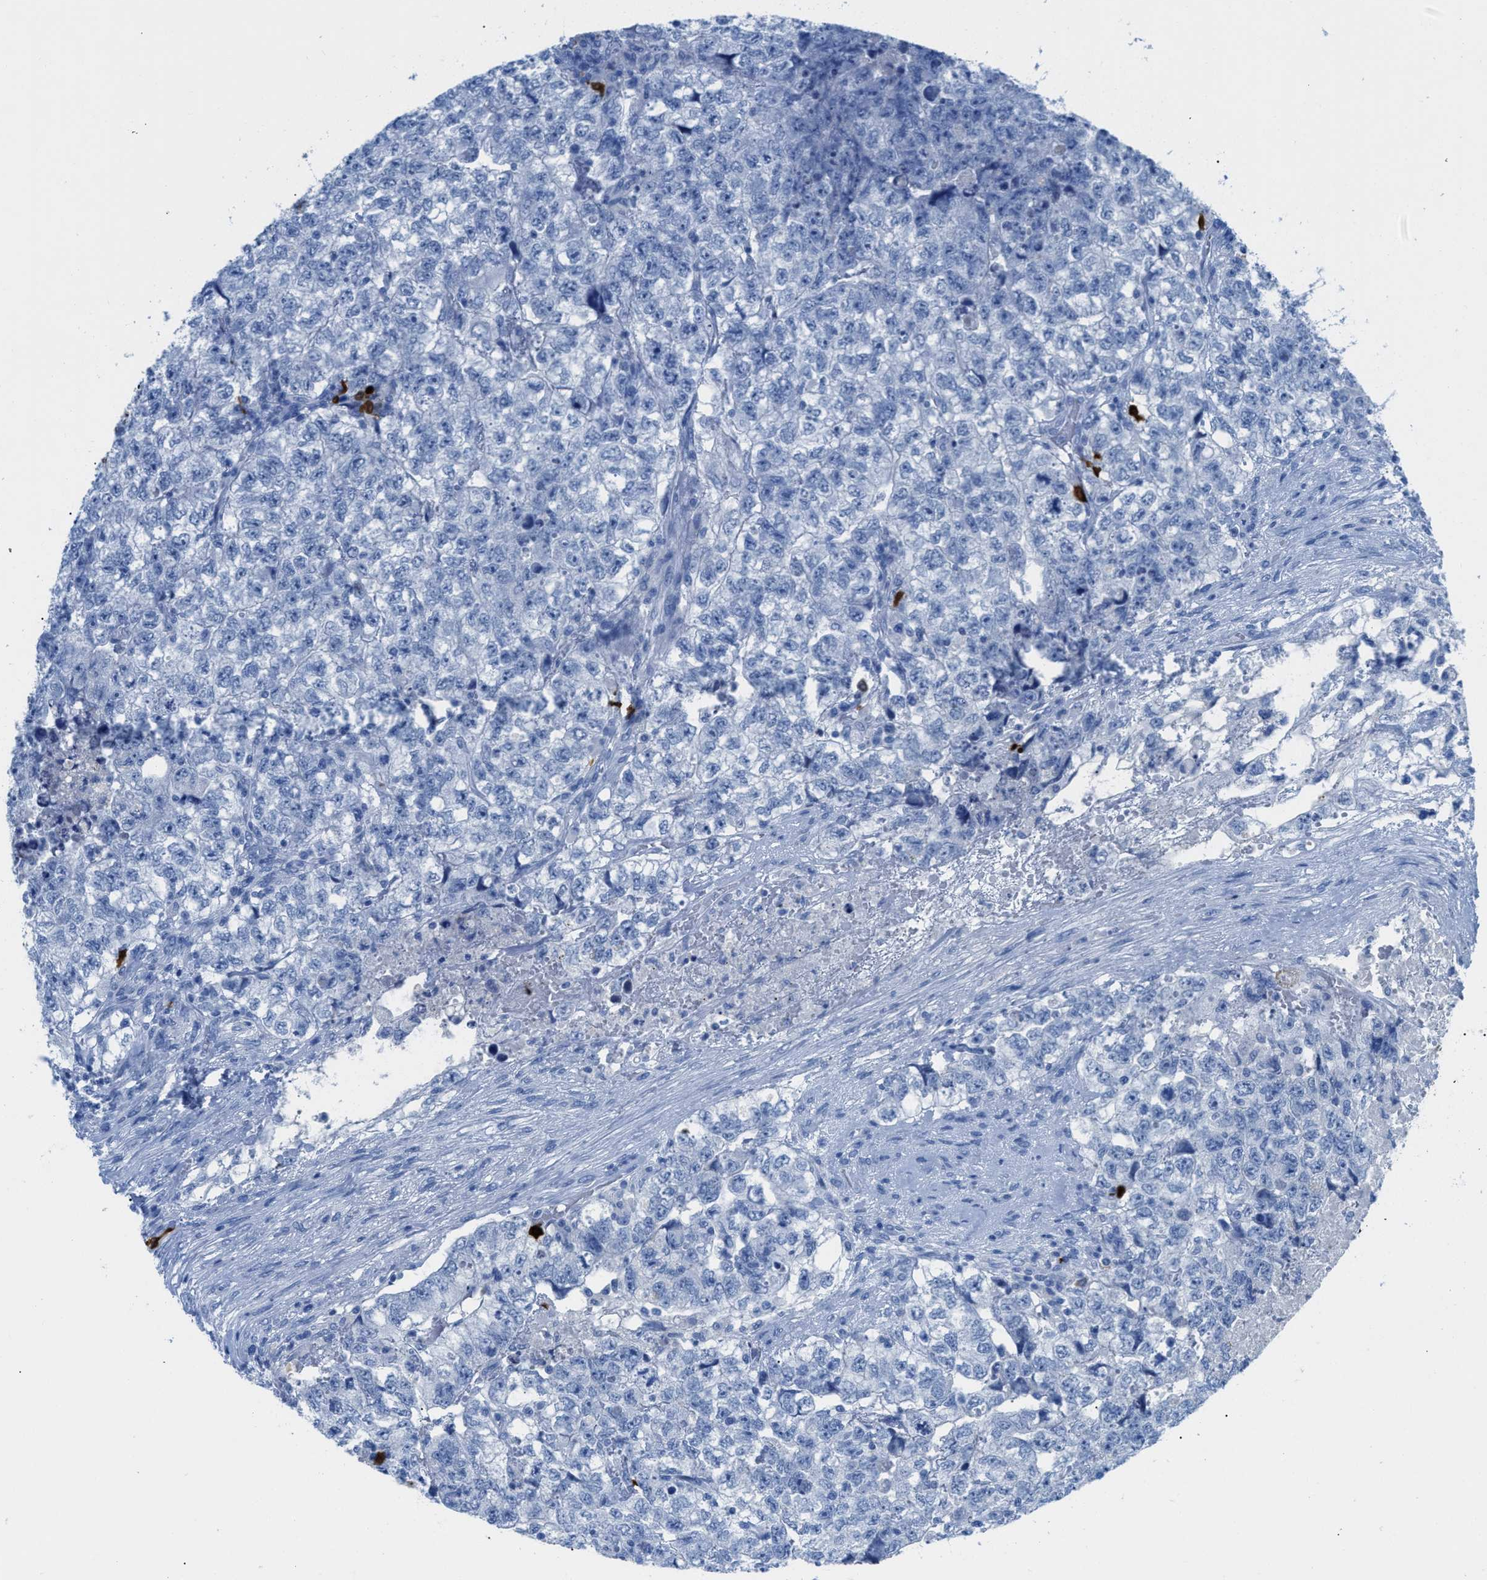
{"staining": {"intensity": "negative", "quantity": "none", "location": "none"}, "tissue": "testis cancer", "cell_type": "Tumor cells", "image_type": "cancer", "snomed": [{"axis": "morphology", "description": "Carcinoma, Embryonal, NOS"}, {"axis": "topography", "description": "Testis"}], "caption": "Tumor cells show no significant expression in testis cancer.", "gene": "TCL1A", "patient": {"sex": "male", "age": 36}}